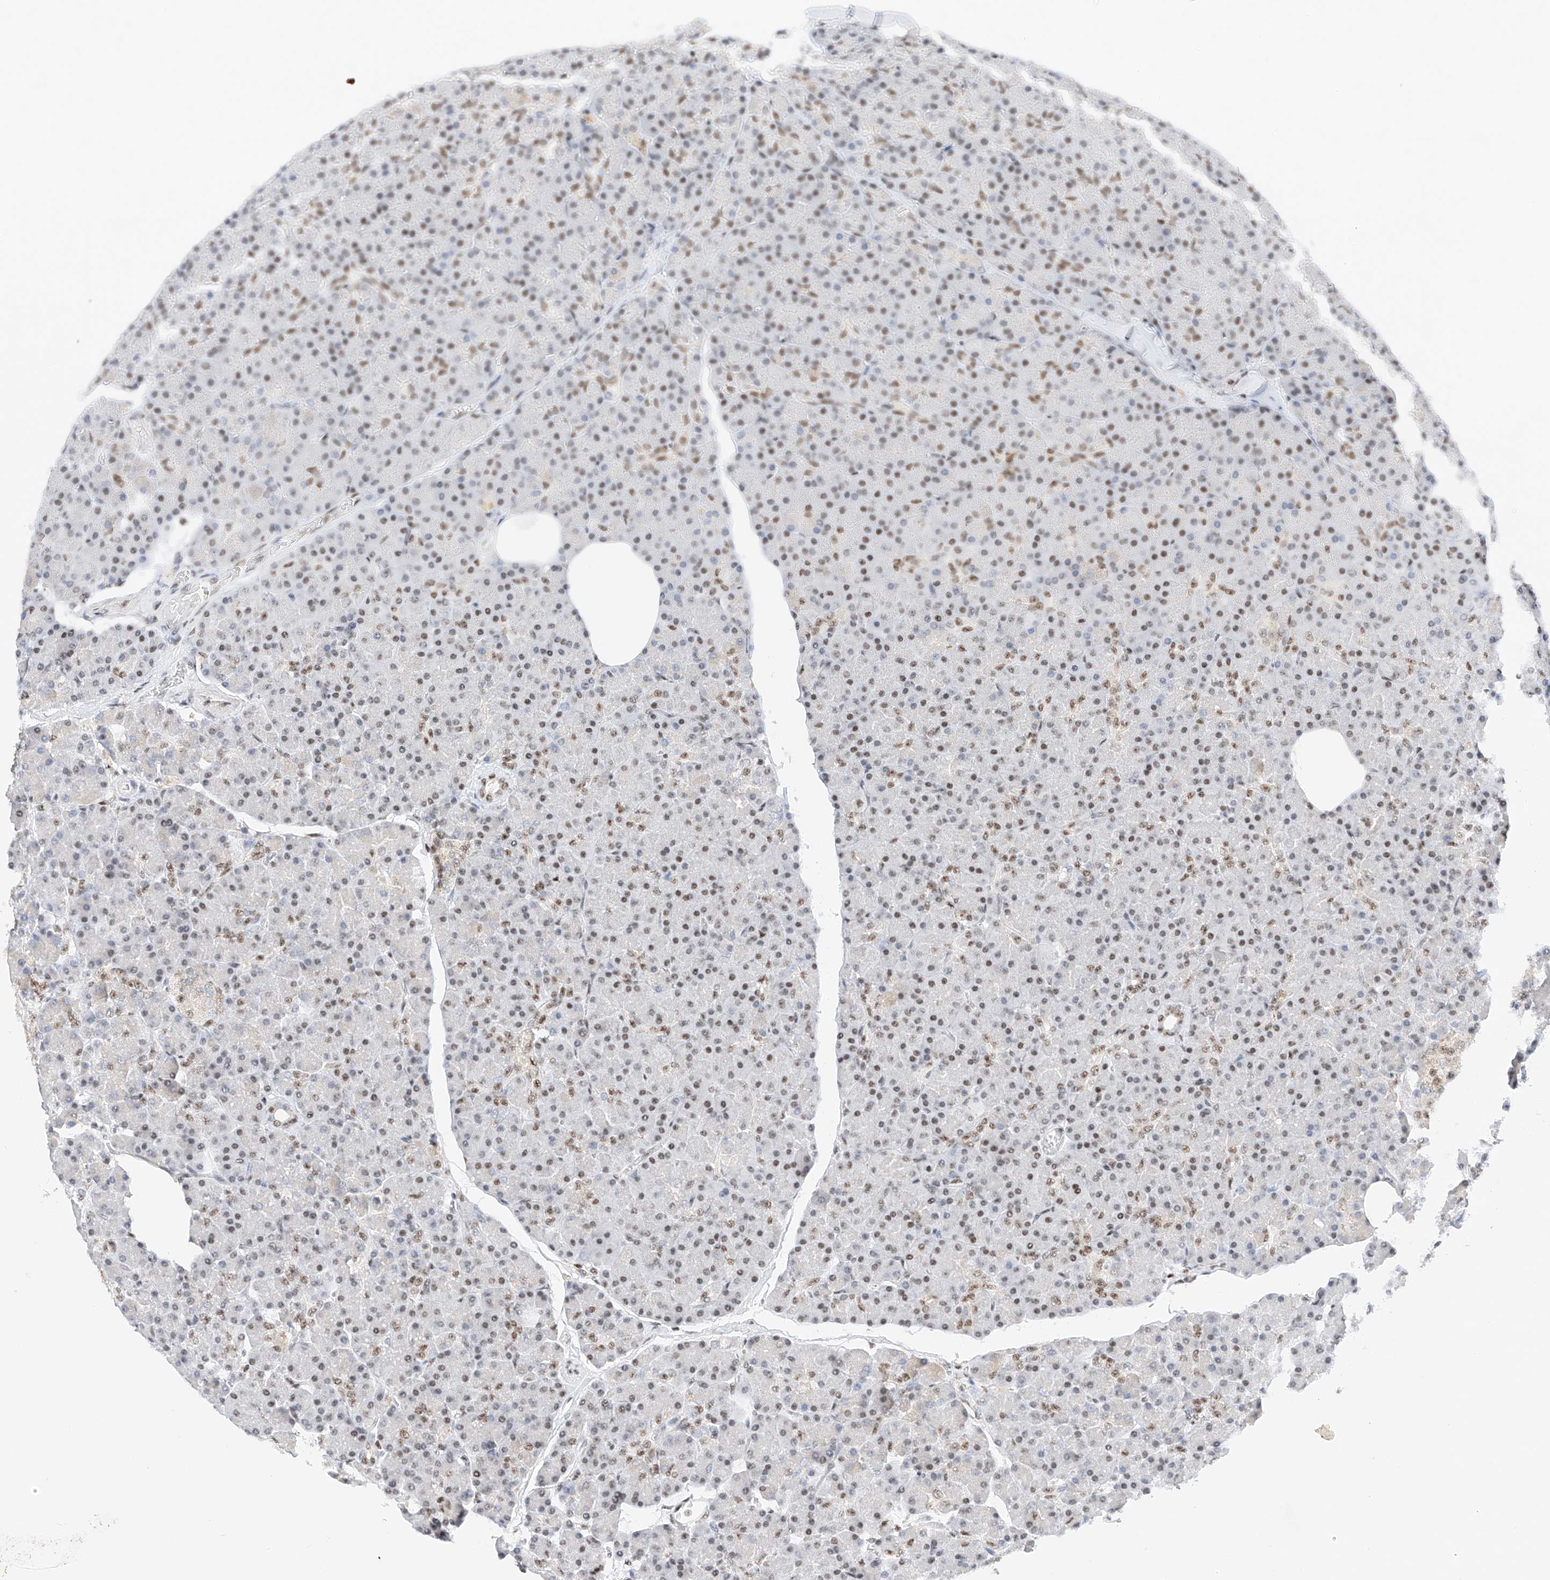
{"staining": {"intensity": "weak", "quantity": "25%-75%", "location": "nuclear"}, "tissue": "pancreas", "cell_type": "Exocrine glandular cells", "image_type": "normal", "snomed": [{"axis": "morphology", "description": "Normal tissue, NOS"}, {"axis": "topography", "description": "Pancreas"}], "caption": "Exocrine glandular cells exhibit low levels of weak nuclear staining in approximately 25%-75% of cells in unremarkable pancreas.", "gene": "NRF1", "patient": {"sex": "female", "age": 43}}